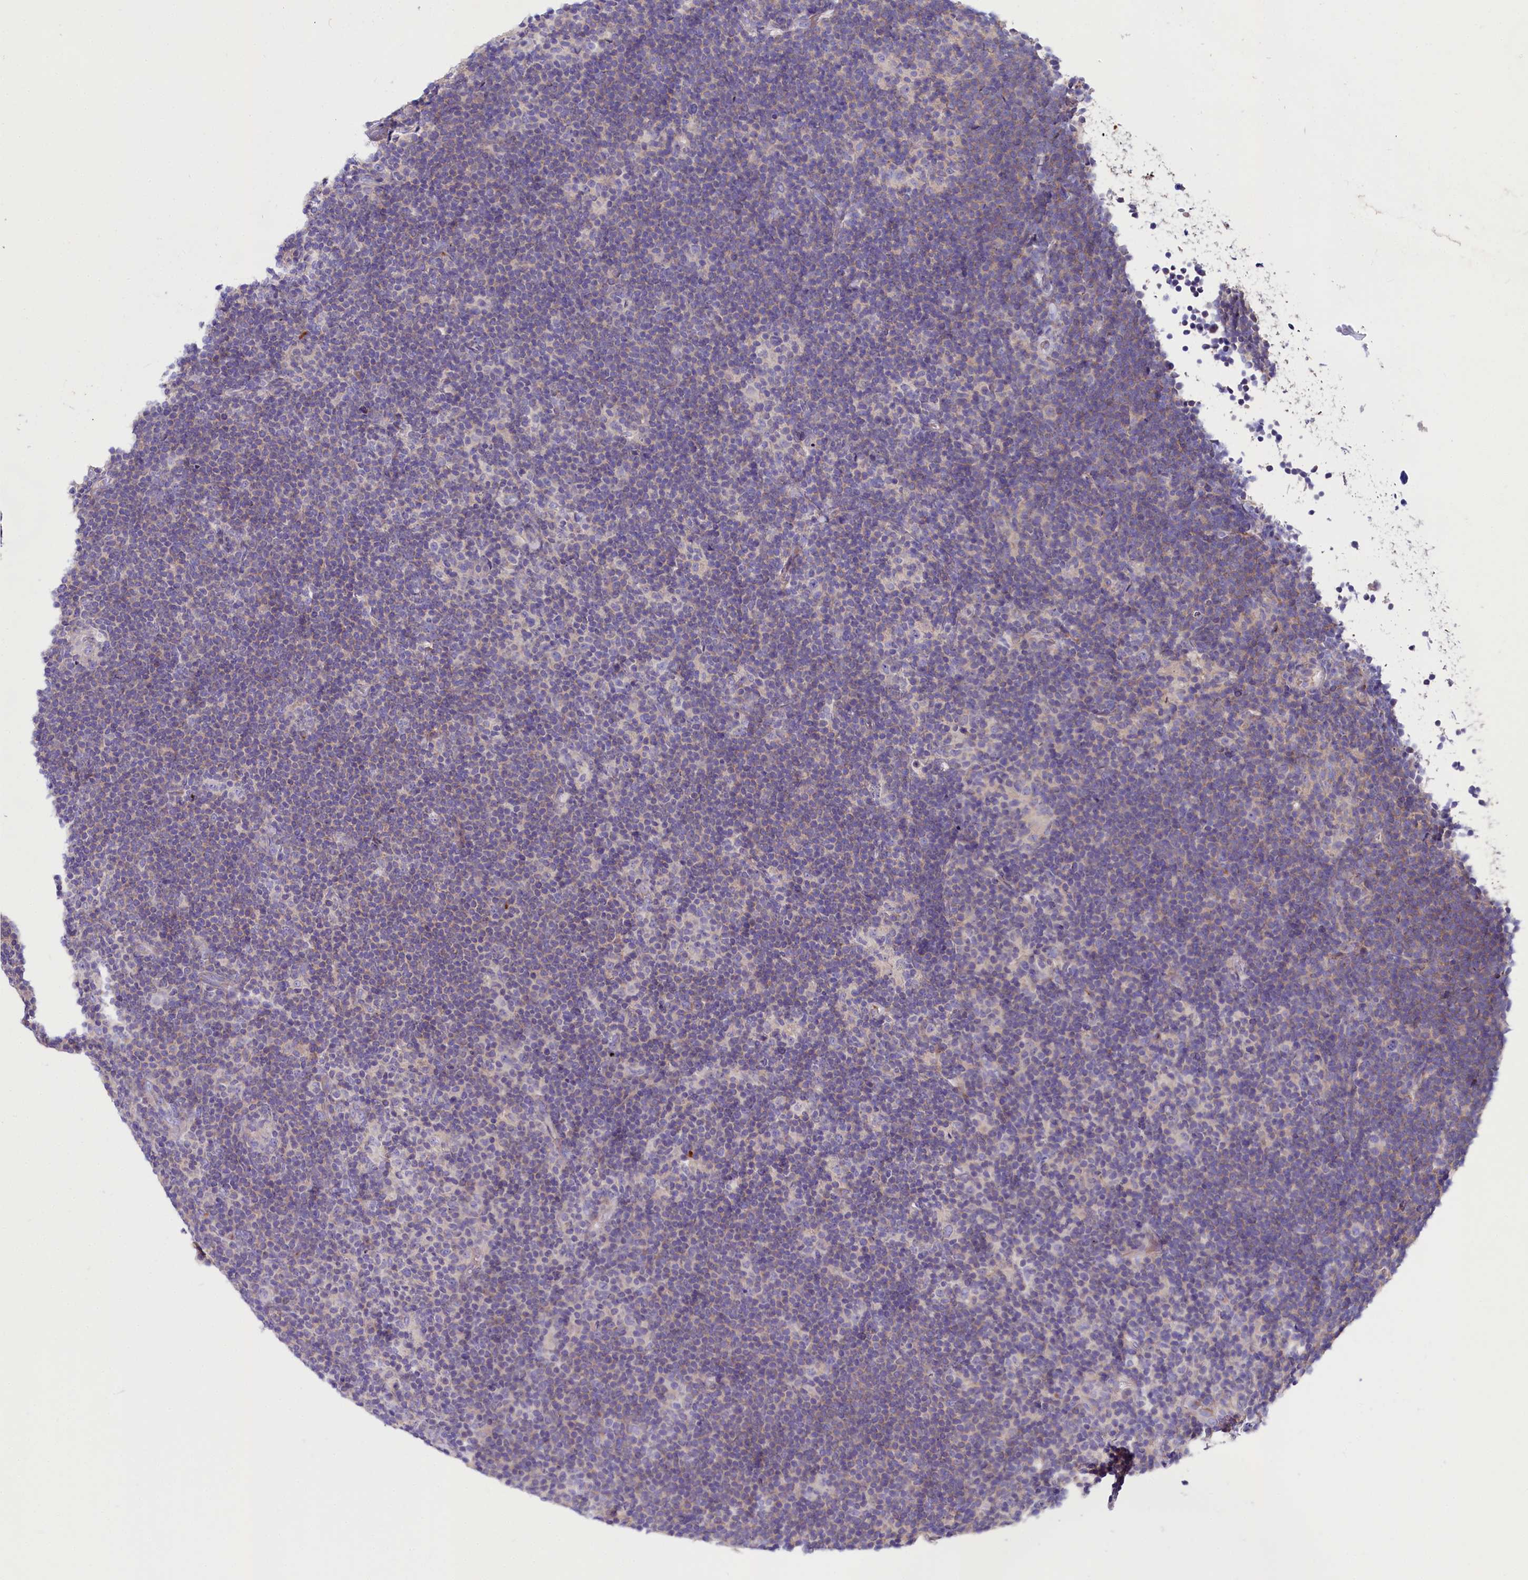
{"staining": {"intensity": "negative", "quantity": "none", "location": "none"}, "tissue": "lymphoma", "cell_type": "Tumor cells", "image_type": "cancer", "snomed": [{"axis": "morphology", "description": "Hodgkin's disease, NOS"}, {"axis": "topography", "description": "Lymph node"}], "caption": "There is no significant positivity in tumor cells of lymphoma.", "gene": "ABHD5", "patient": {"sex": "female", "age": 57}}